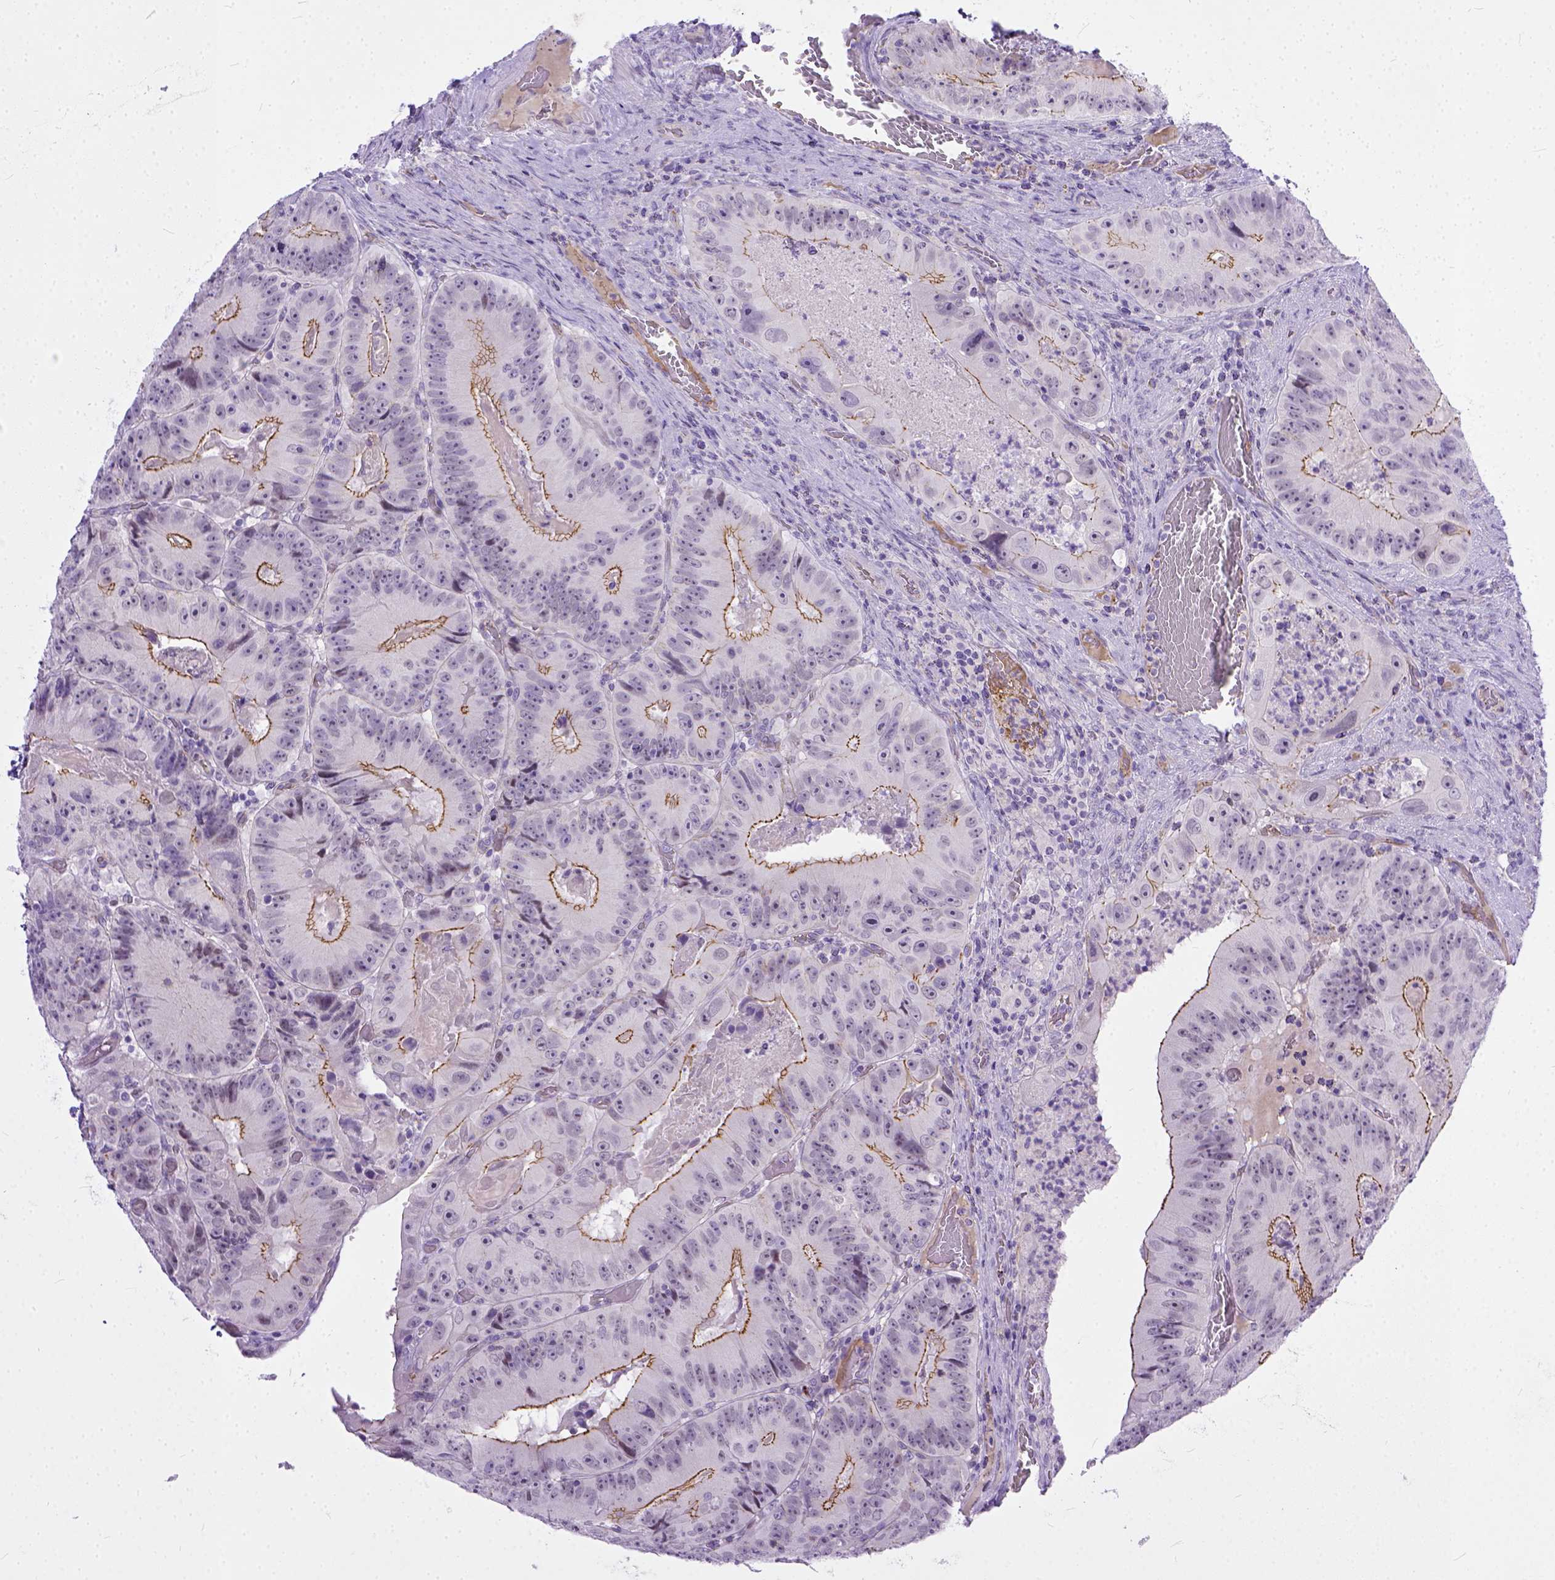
{"staining": {"intensity": "moderate", "quantity": ">75%", "location": "cytoplasmic/membranous"}, "tissue": "colorectal cancer", "cell_type": "Tumor cells", "image_type": "cancer", "snomed": [{"axis": "morphology", "description": "Adenocarcinoma, NOS"}, {"axis": "topography", "description": "Colon"}], "caption": "Immunohistochemistry of colorectal adenocarcinoma displays medium levels of moderate cytoplasmic/membranous positivity in approximately >75% of tumor cells.", "gene": "ADGRF1", "patient": {"sex": "female", "age": 86}}